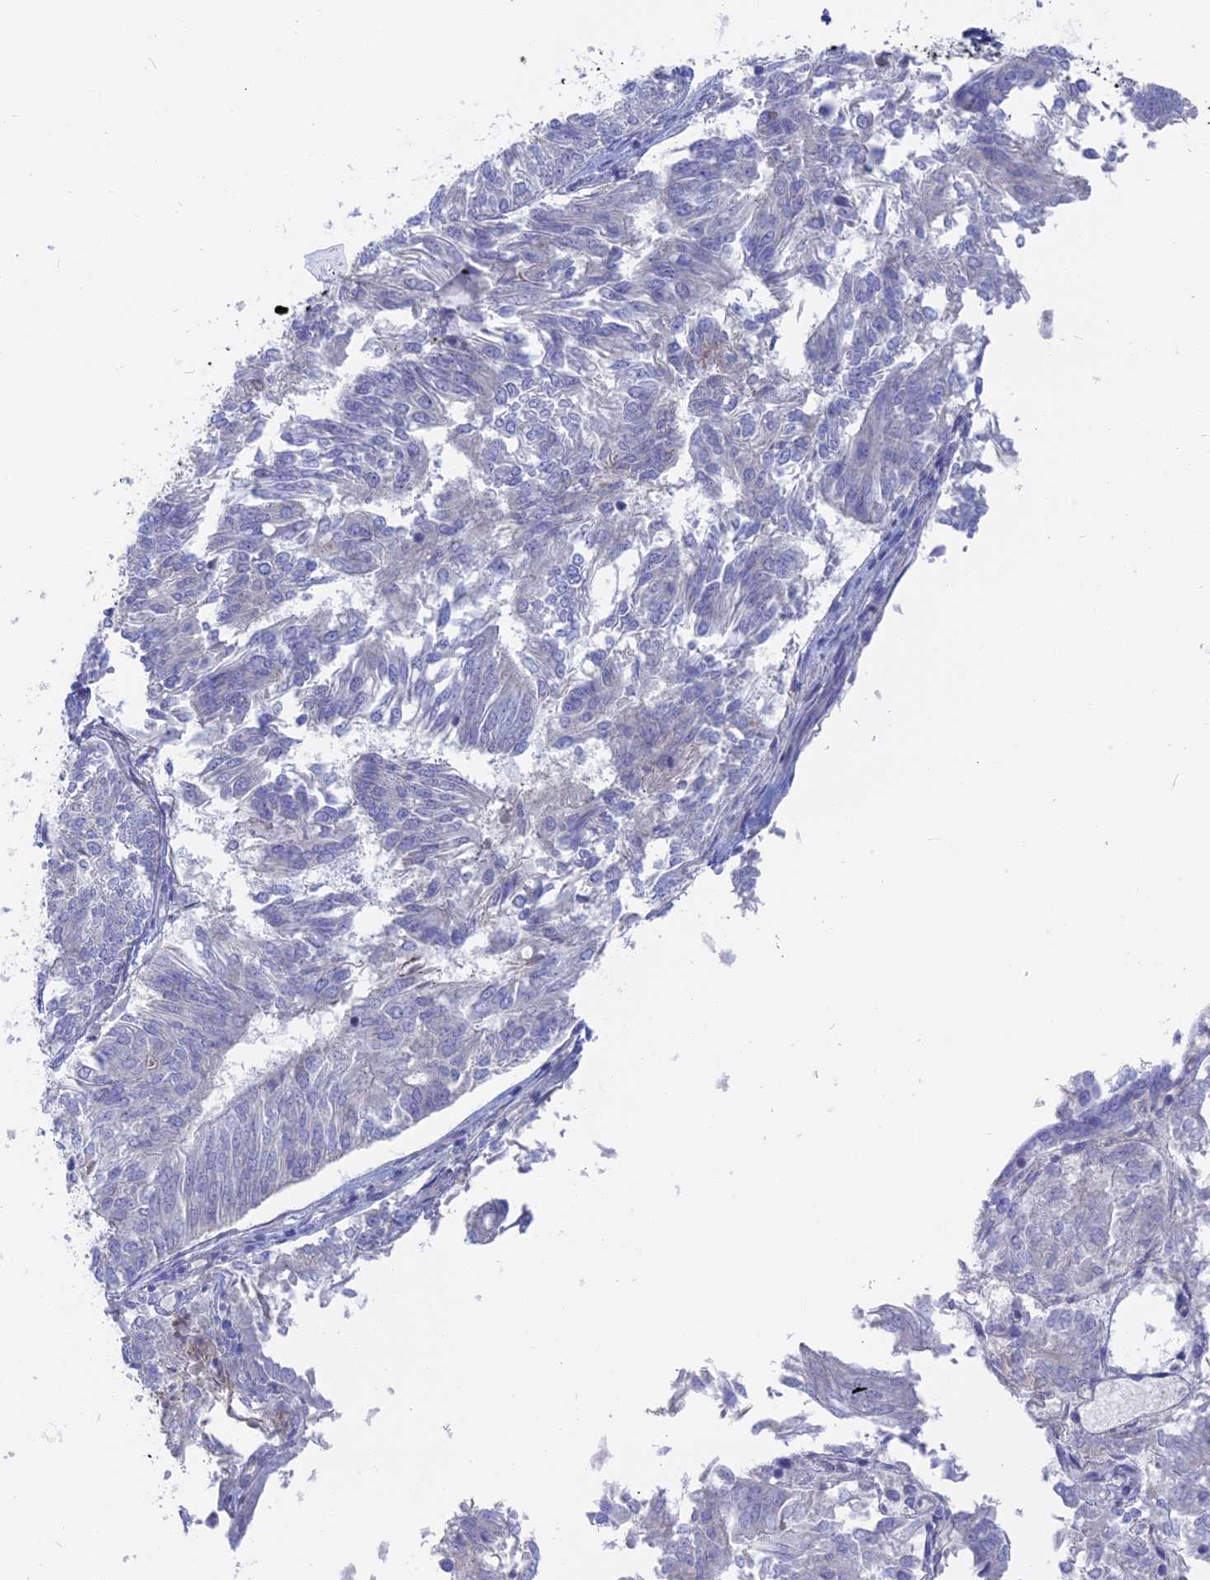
{"staining": {"intensity": "negative", "quantity": "none", "location": "none"}, "tissue": "endometrial cancer", "cell_type": "Tumor cells", "image_type": "cancer", "snomed": [{"axis": "morphology", "description": "Adenocarcinoma, NOS"}, {"axis": "topography", "description": "Endometrium"}], "caption": "DAB (3,3'-diaminobenzidine) immunohistochemical staining of adenocarcinoma (endometrial) reveals no significant expression in tumor cells.", "gene": "TBC1D30", "patient": {"sex": "female", "age": 58}}